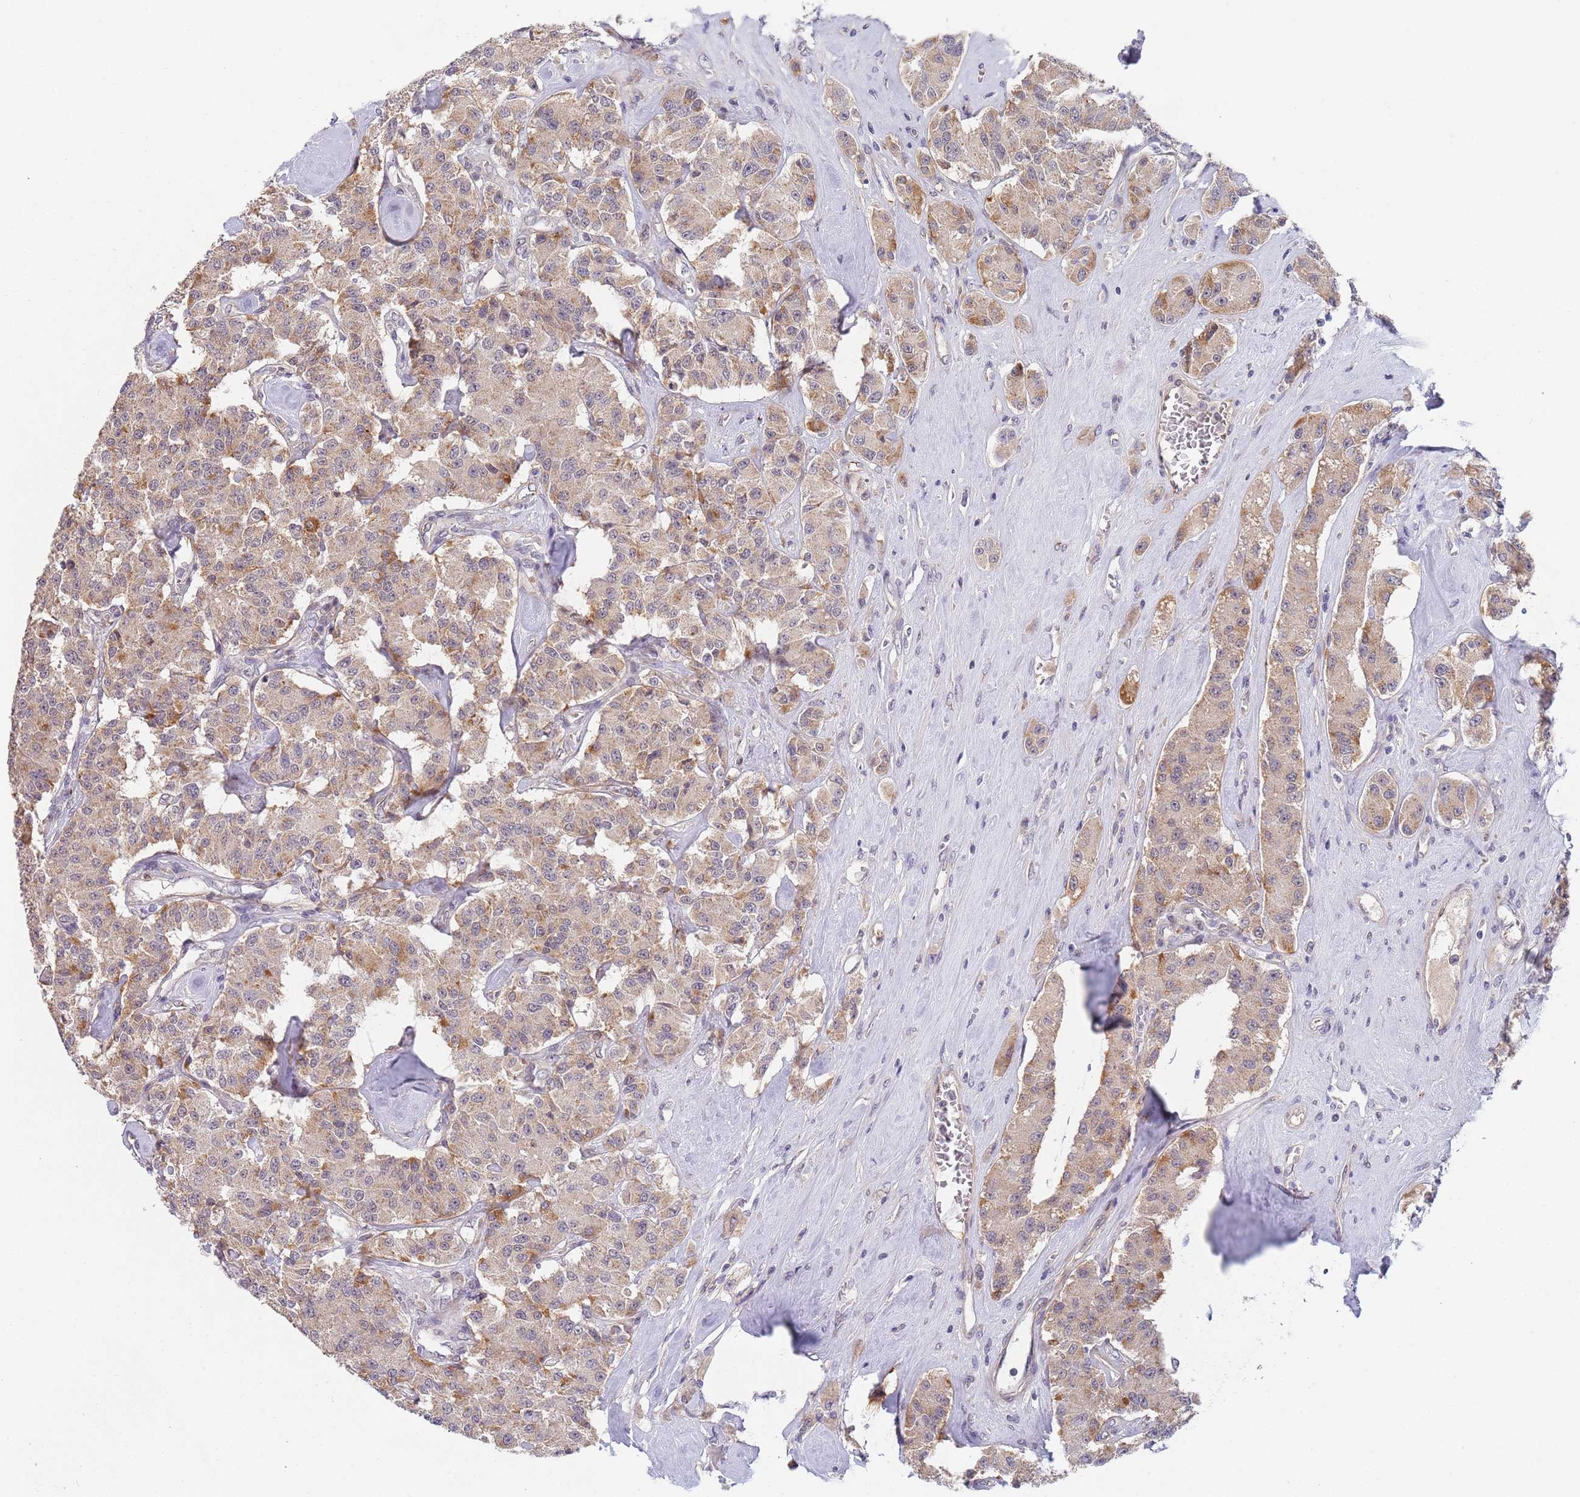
{"staining": {"intensity": "moderate", "quantity": "25%-75%", "location": "cytoplasmic/membranous"}, "tissue": "carcinoid", "cell_type": "Tumor cells", "image_type": "cancer", "snomed": [{"axis": "morphology", "description": "Carcinoid, malignant, NOS"}, {"axis": "topography", "description": "Pancreas"}], "caption": "Moderate cytoplasmic/membranous expression is appreciated in about 25%-75% of tumor cells in carcinoid. The protein is shown in brown color, while the nuclei are stained blue.", "gene": "B4GALT4", "patient": {"sex": "male", "age": 41}}